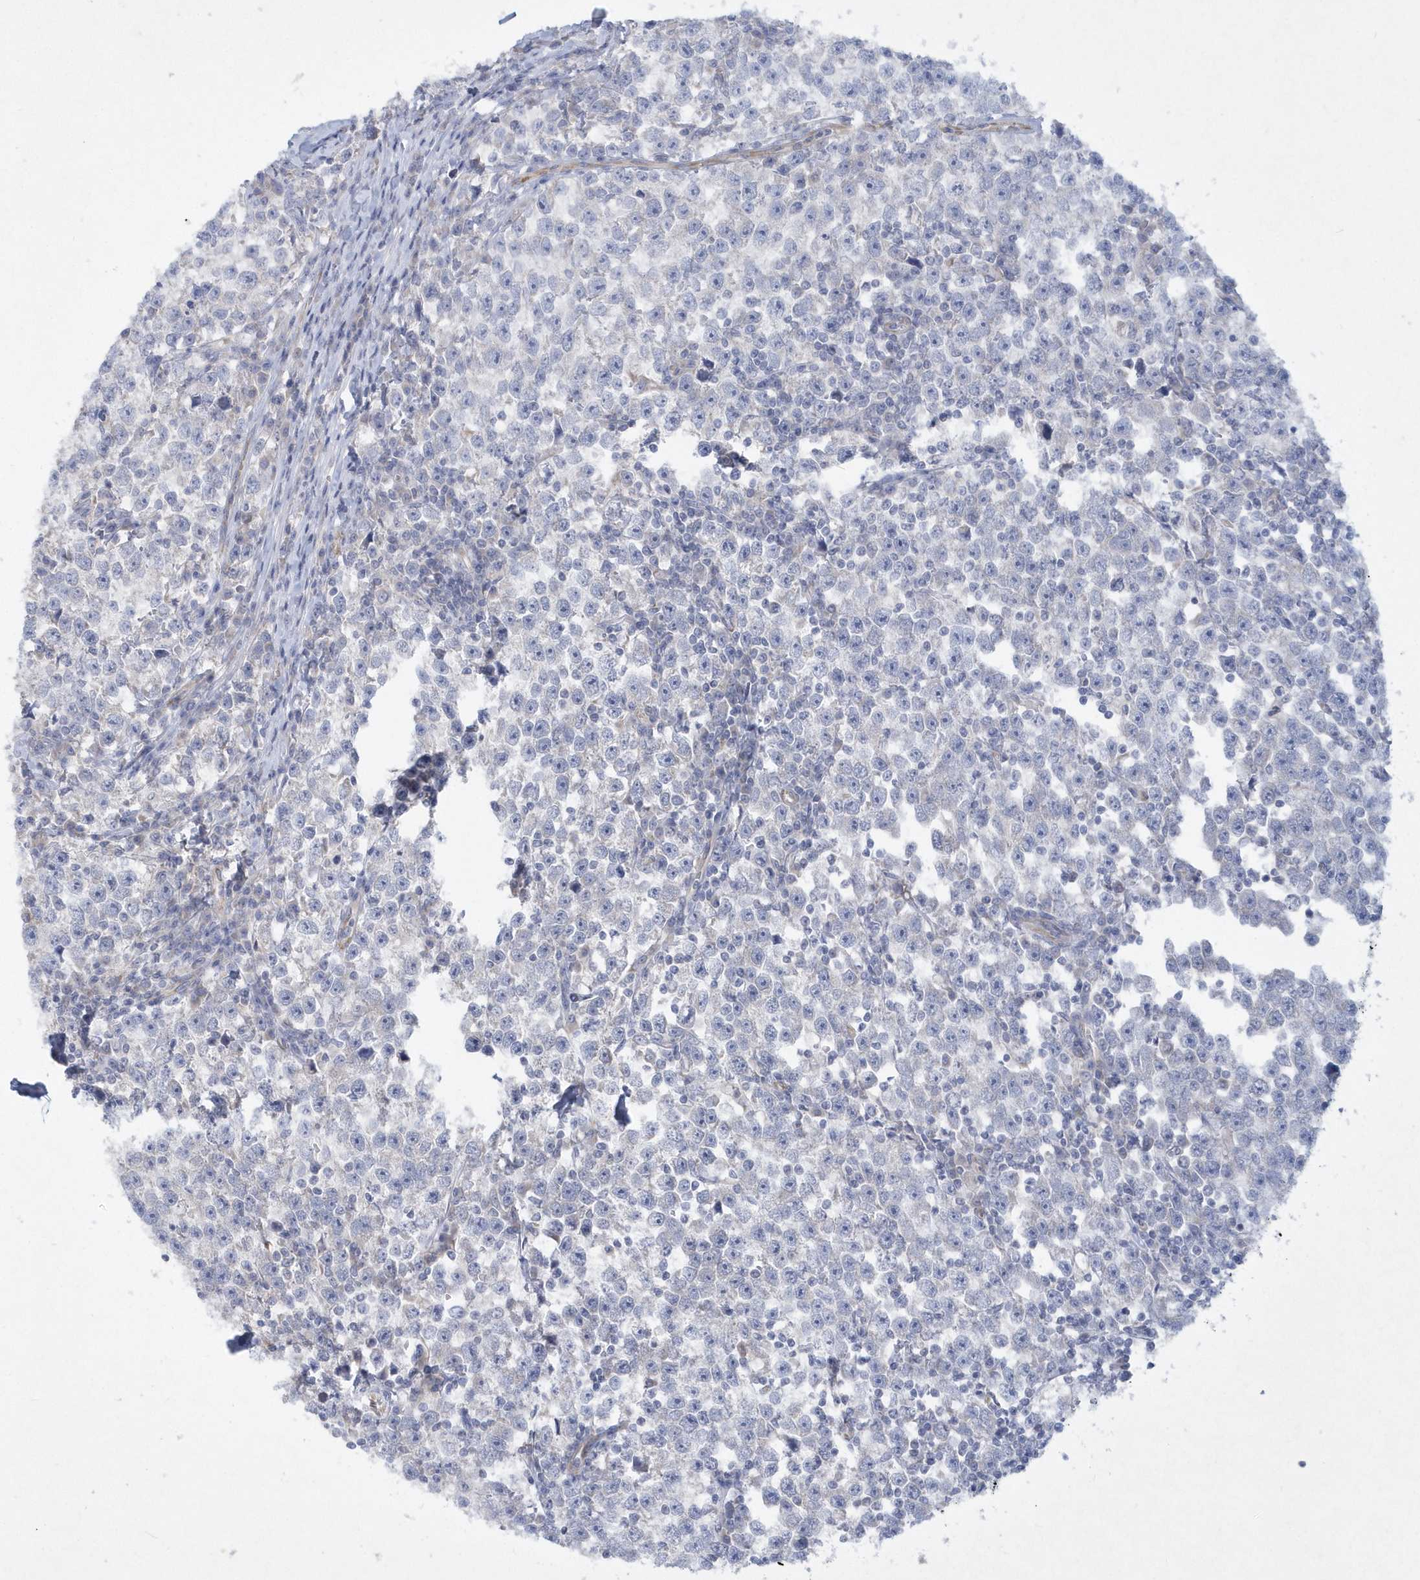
{"staining": {"intensity": "negative", "quantity": "none", "location": "none"}, "tissue": "testis cancer", "cell_type": "Tumor cells", "image_type": "cancer", "snomed": [{"axis": "morphology", "description": "Normal tissue, NOS"}, {"axis": "morphology", "description": "Seminoma, NOS"}, {"axis": "topography", "description": "Testis"}], "caption": "There is no significant positivity in tumor cells of testis seminoma.", "gene": "DGAT1", "patient": {"sex": "male", "age": 43}}